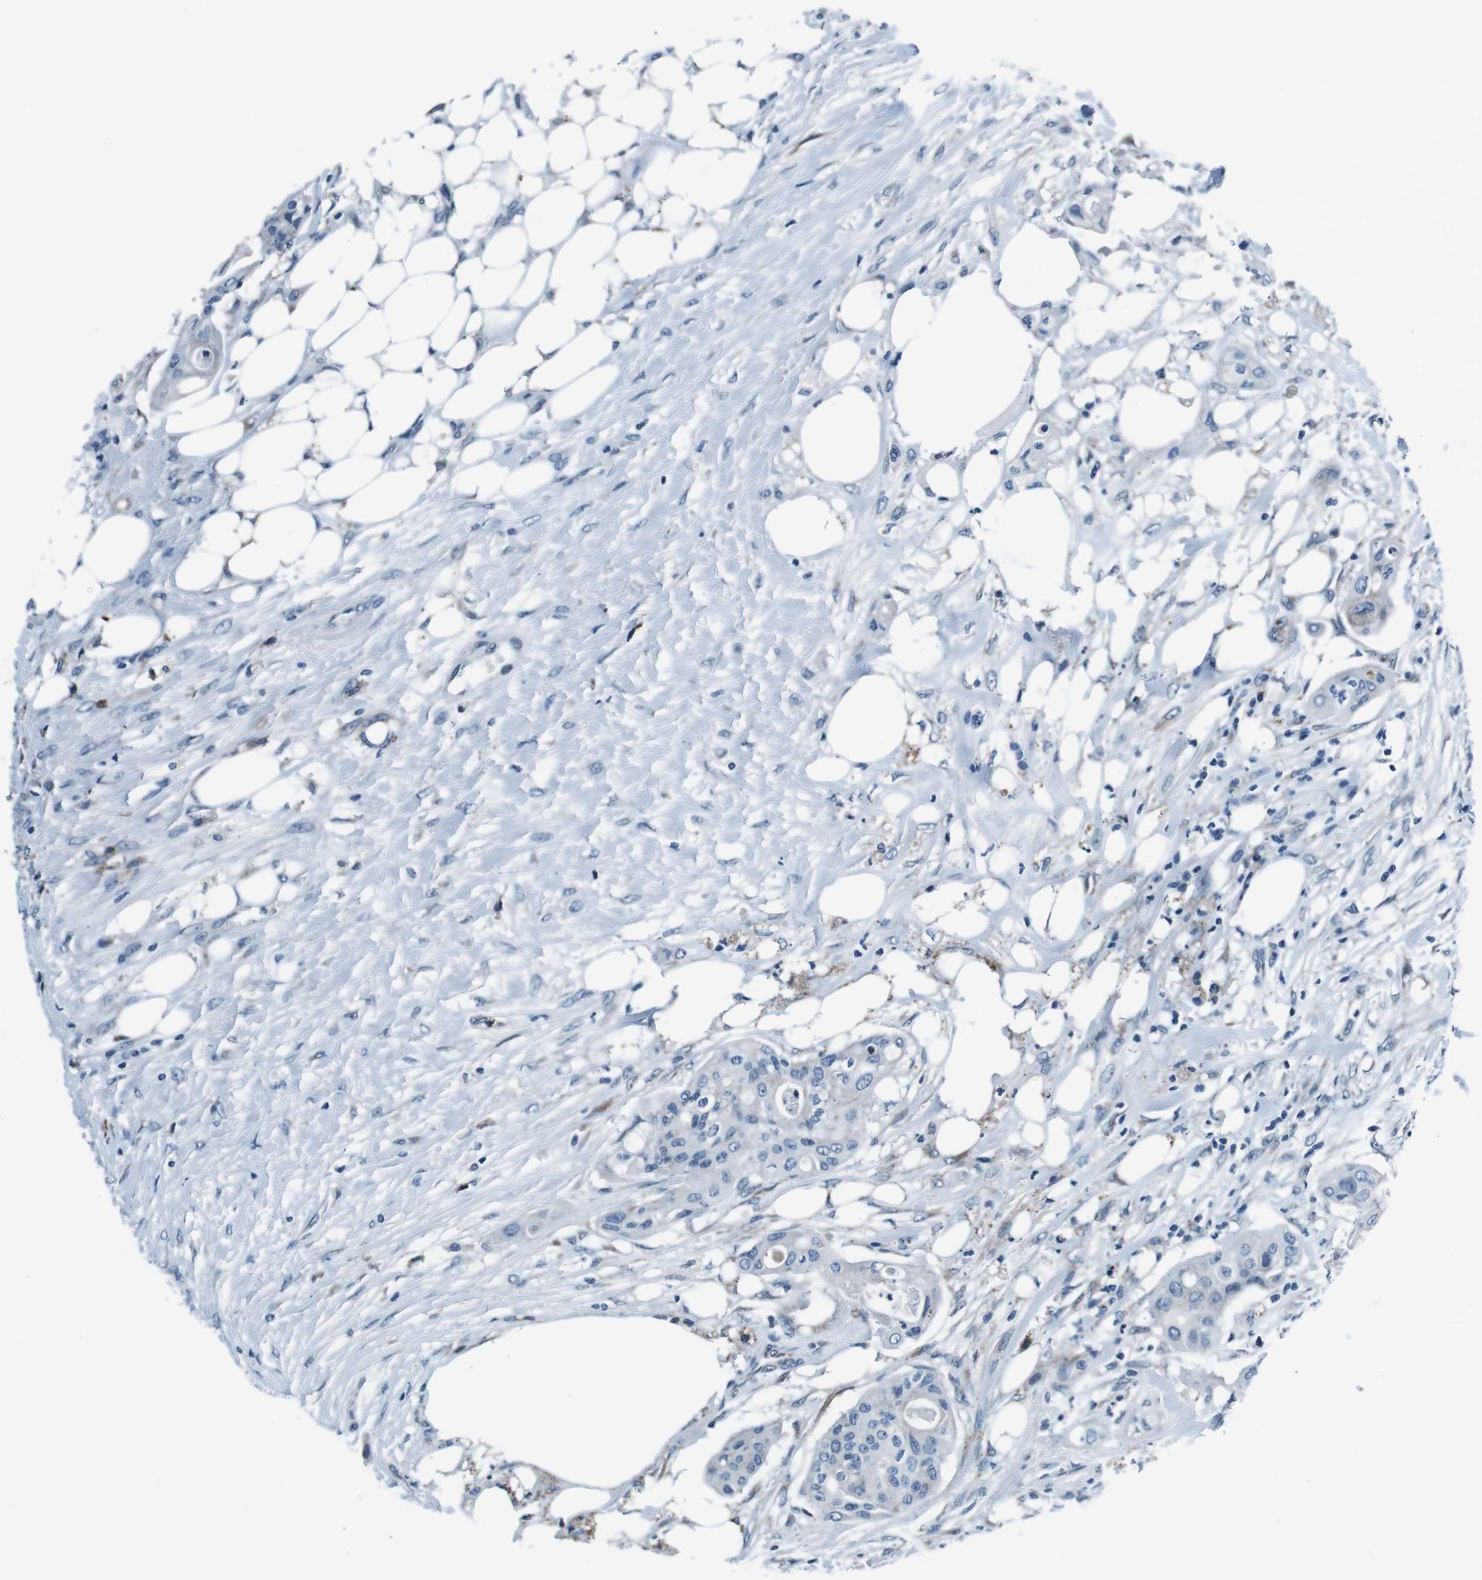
{"staining": {"intensity": "negative", "quantity": "none", "location": "none"}, "tissue": "colorectal cancer", "cell_type": "Tumor cells", "image_type": "cancer", "snomed": [{"axis": "morphology", "description": "Adenocarcinoma, NOS"}, {"axis": "topography", "description": "Colon"}], "caption": "Colorectal cancer (adenocarcinoma) stained for a protein using immunohistochemistry displays no staining tumor cells.", "gene": "NUCB2", "patient": {"sex": "female", "age": 57}}